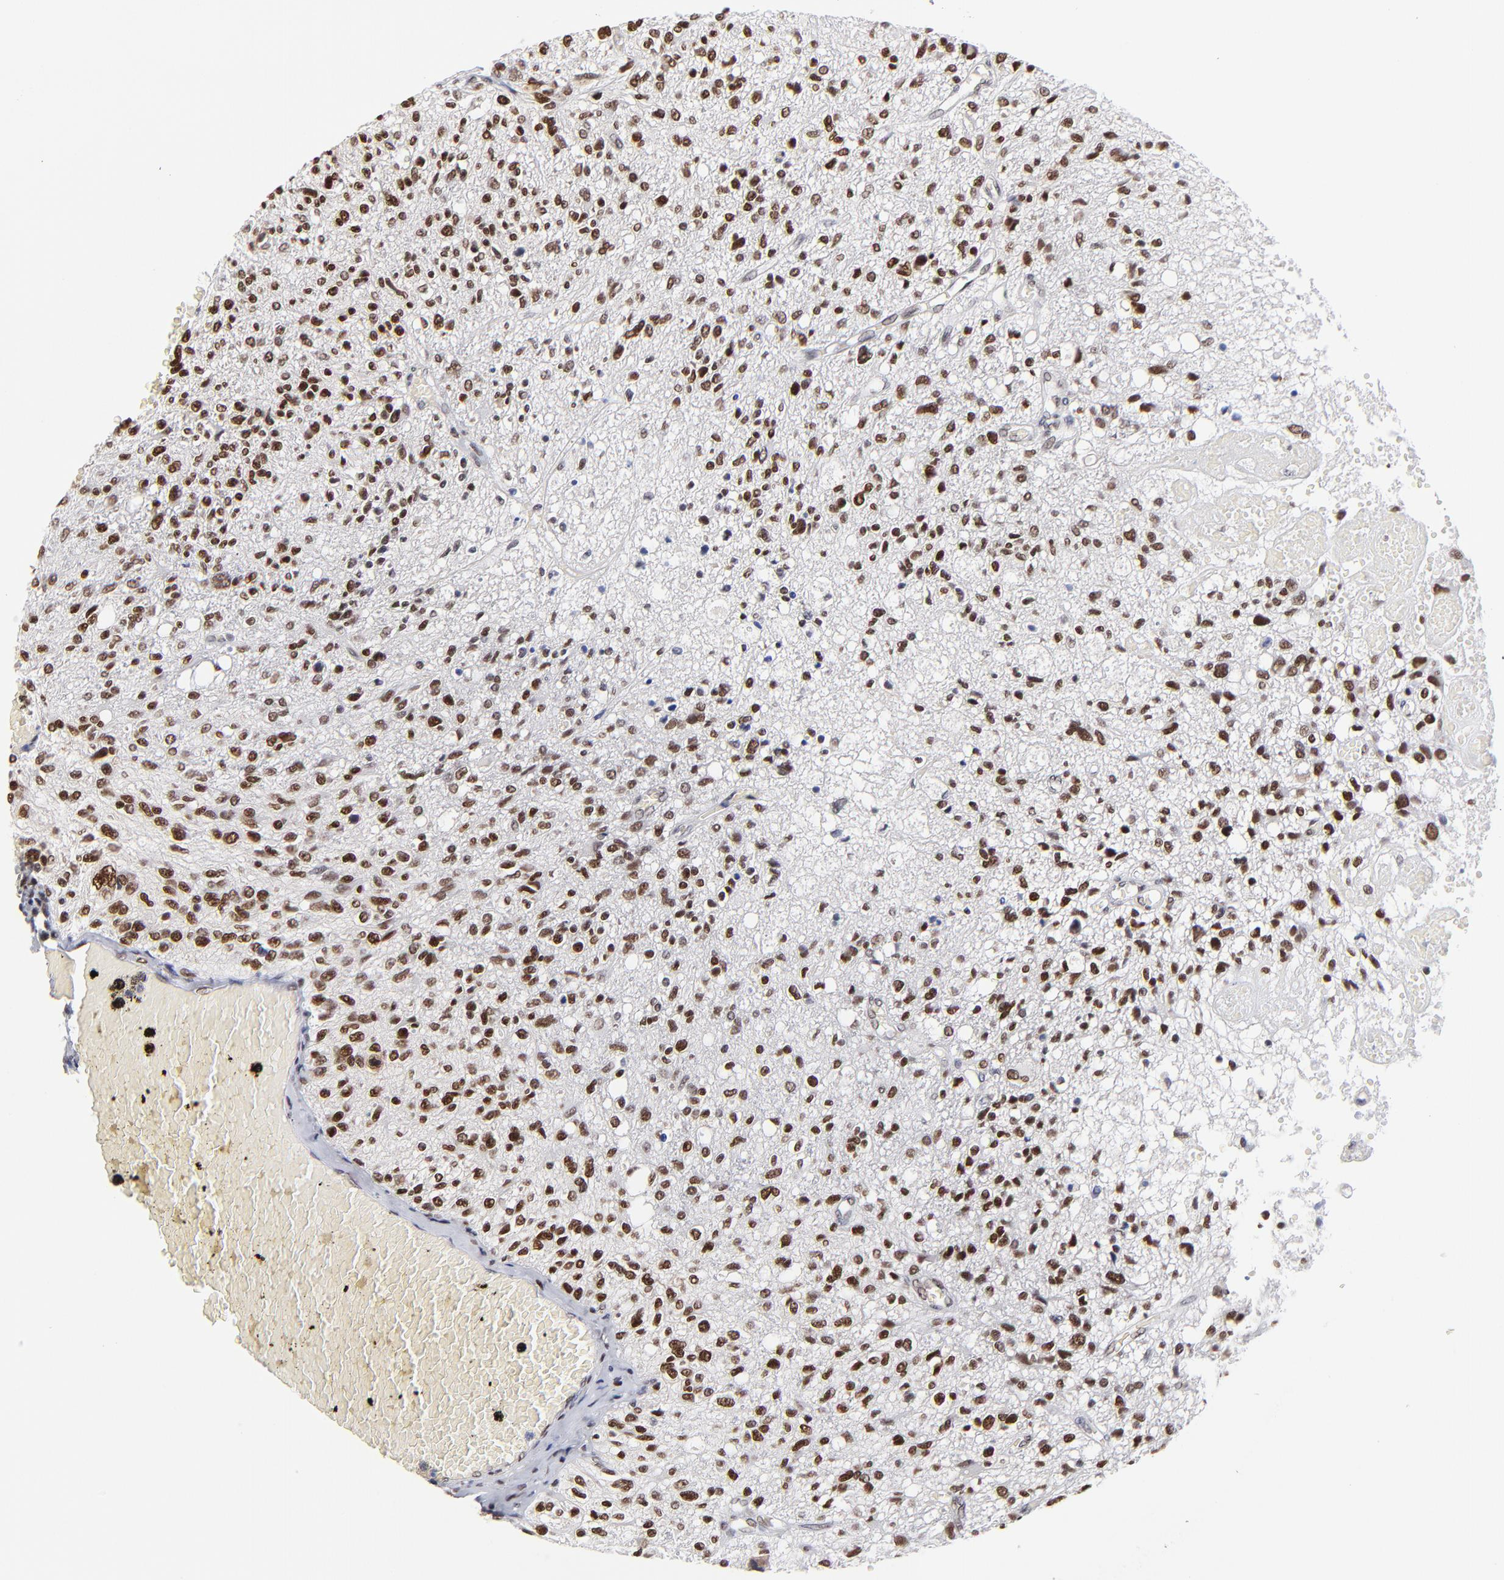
{"staining": {"intensity": "moderate", "quantity": ">75%", "location": "nuclear"}, "tissue": "glioma", "cell_type": "Tumor cells", "image_type": "cancer", "snomed": [{"axis": "morphology", "description": "Glioma, malignant, High grade"}, {"axis": "topography", "description": "Cerebral cortex"}], "caption": "Glioma stained for a protein exhibits moderate nuclear positivity in tumor cells.", "gene": "ZMYM3", "patient": {"sex": "male", "age": 76}}